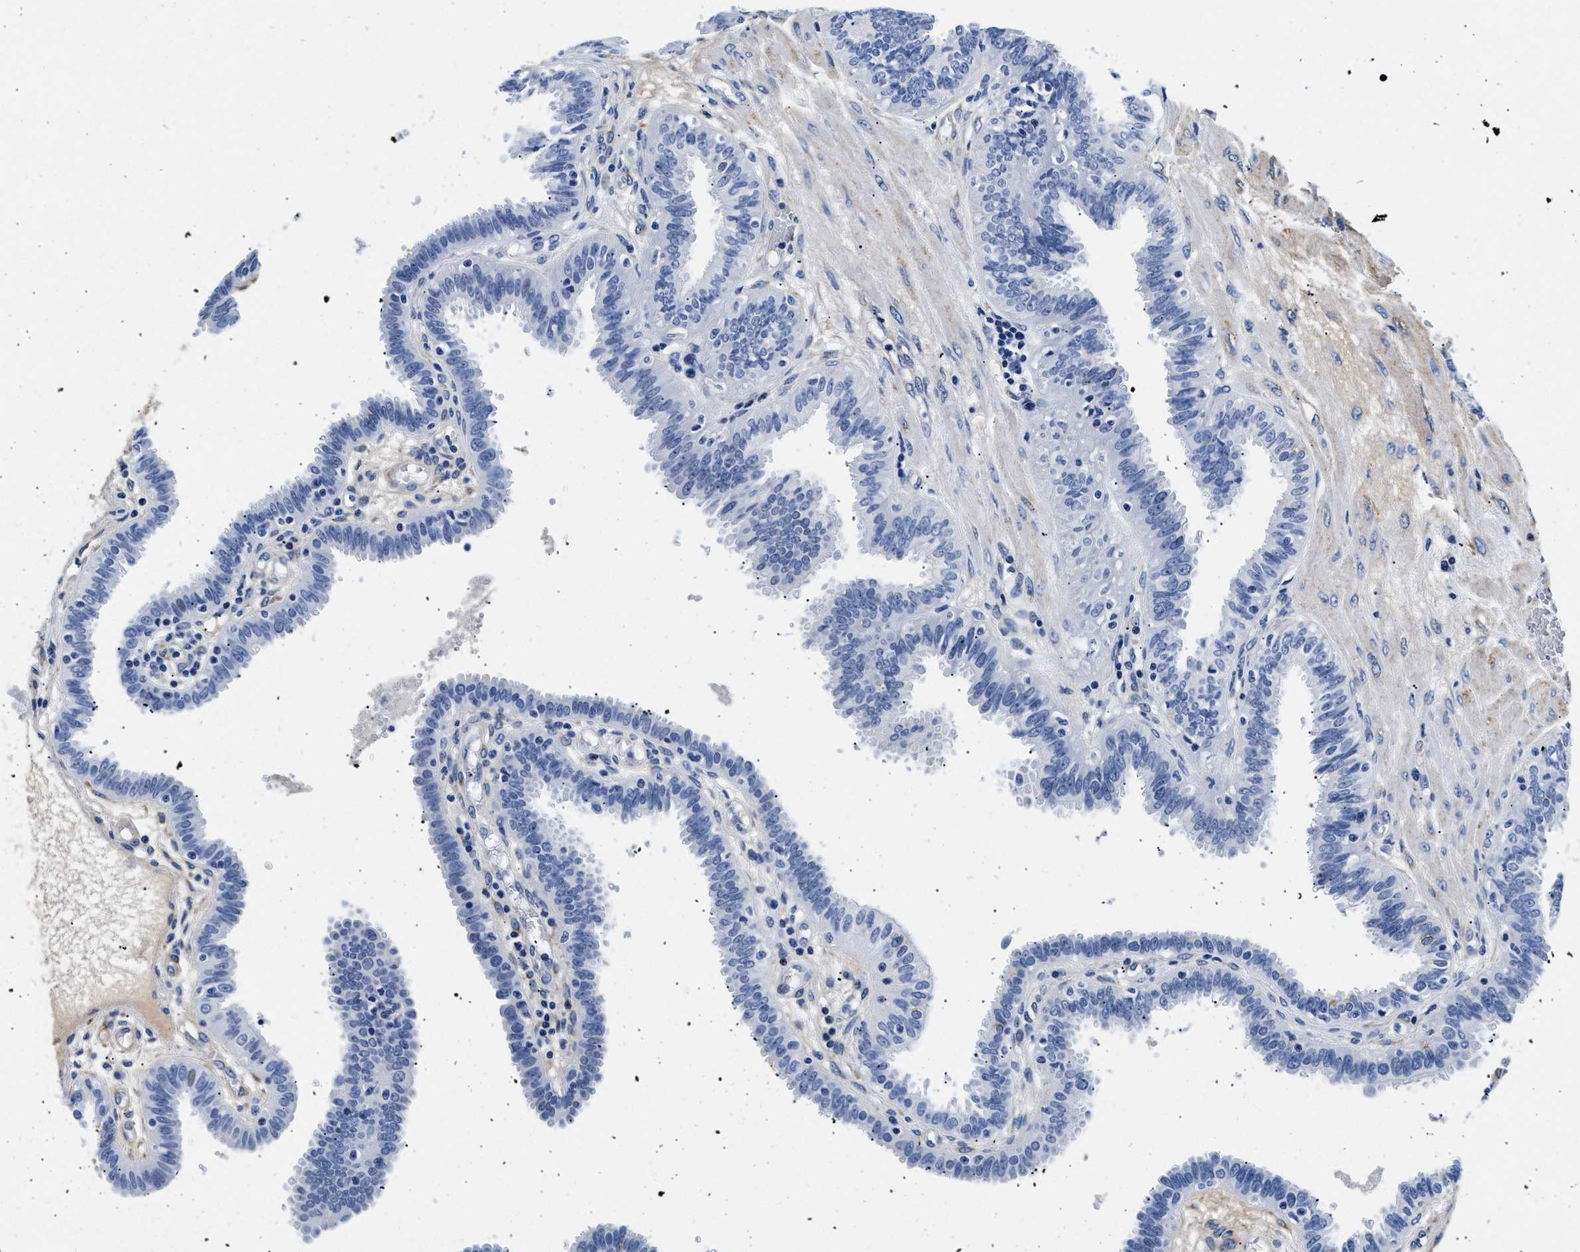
{"staining": {"intensity": "negative", "quantity": "none", "location": "none"}, "tissue": "fallopian tube", "cell_type": "Glandular cells", "image_type": "normal", "snomed": [{"axis": "morphology", "description": "Normal tissue, NOS"}, {"axis": "topography", "description": "Fallopian tube"}], "caption": "DAB (3,3'-diaminobenzidine) immunohistochemical staining of normal human fallopian tube reveals no significant staining in glandular cells.", "gene": "LAMA3", "patient": {"sex": "female", "age": 32}}